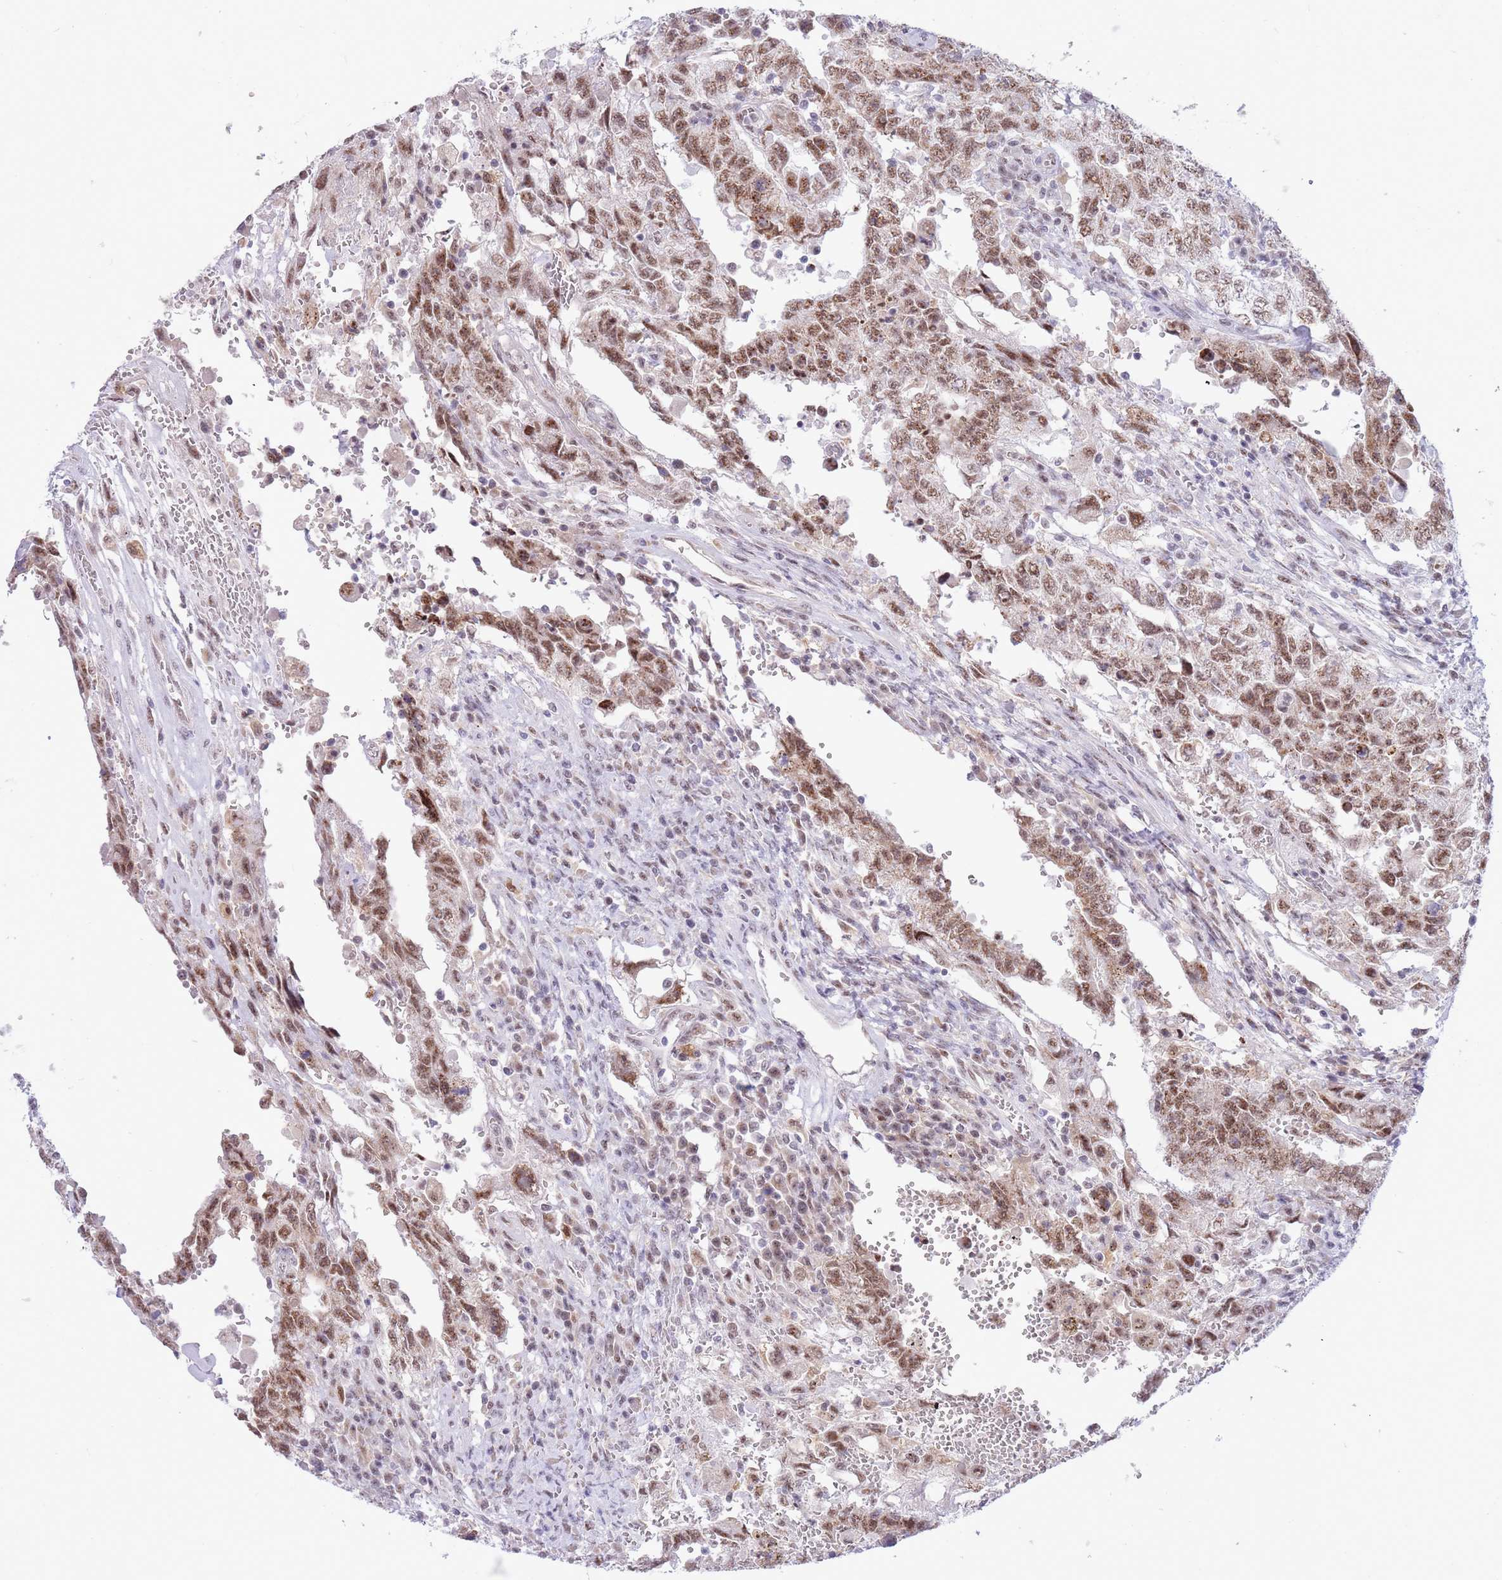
{"staining": {"intensity": "moderate", "quantity": ">75%", "location": "nuclear"}, "tissue": "testis cancer", "cell_type": "Tumor cells", "image_type": "cancer", "snomed": [{"axis": "morphology", "description": "Carcinoma, Embryonal, NOS"}, {"axis": "topography", "description": "Testis"}], "caption": "Human testis cancer stained with a brown dye reveals moderate nuclear positive staining in about >75% of tumor cells.", "gene": "CYP2B6", "patient": {"sex": "male", "age": 26}}